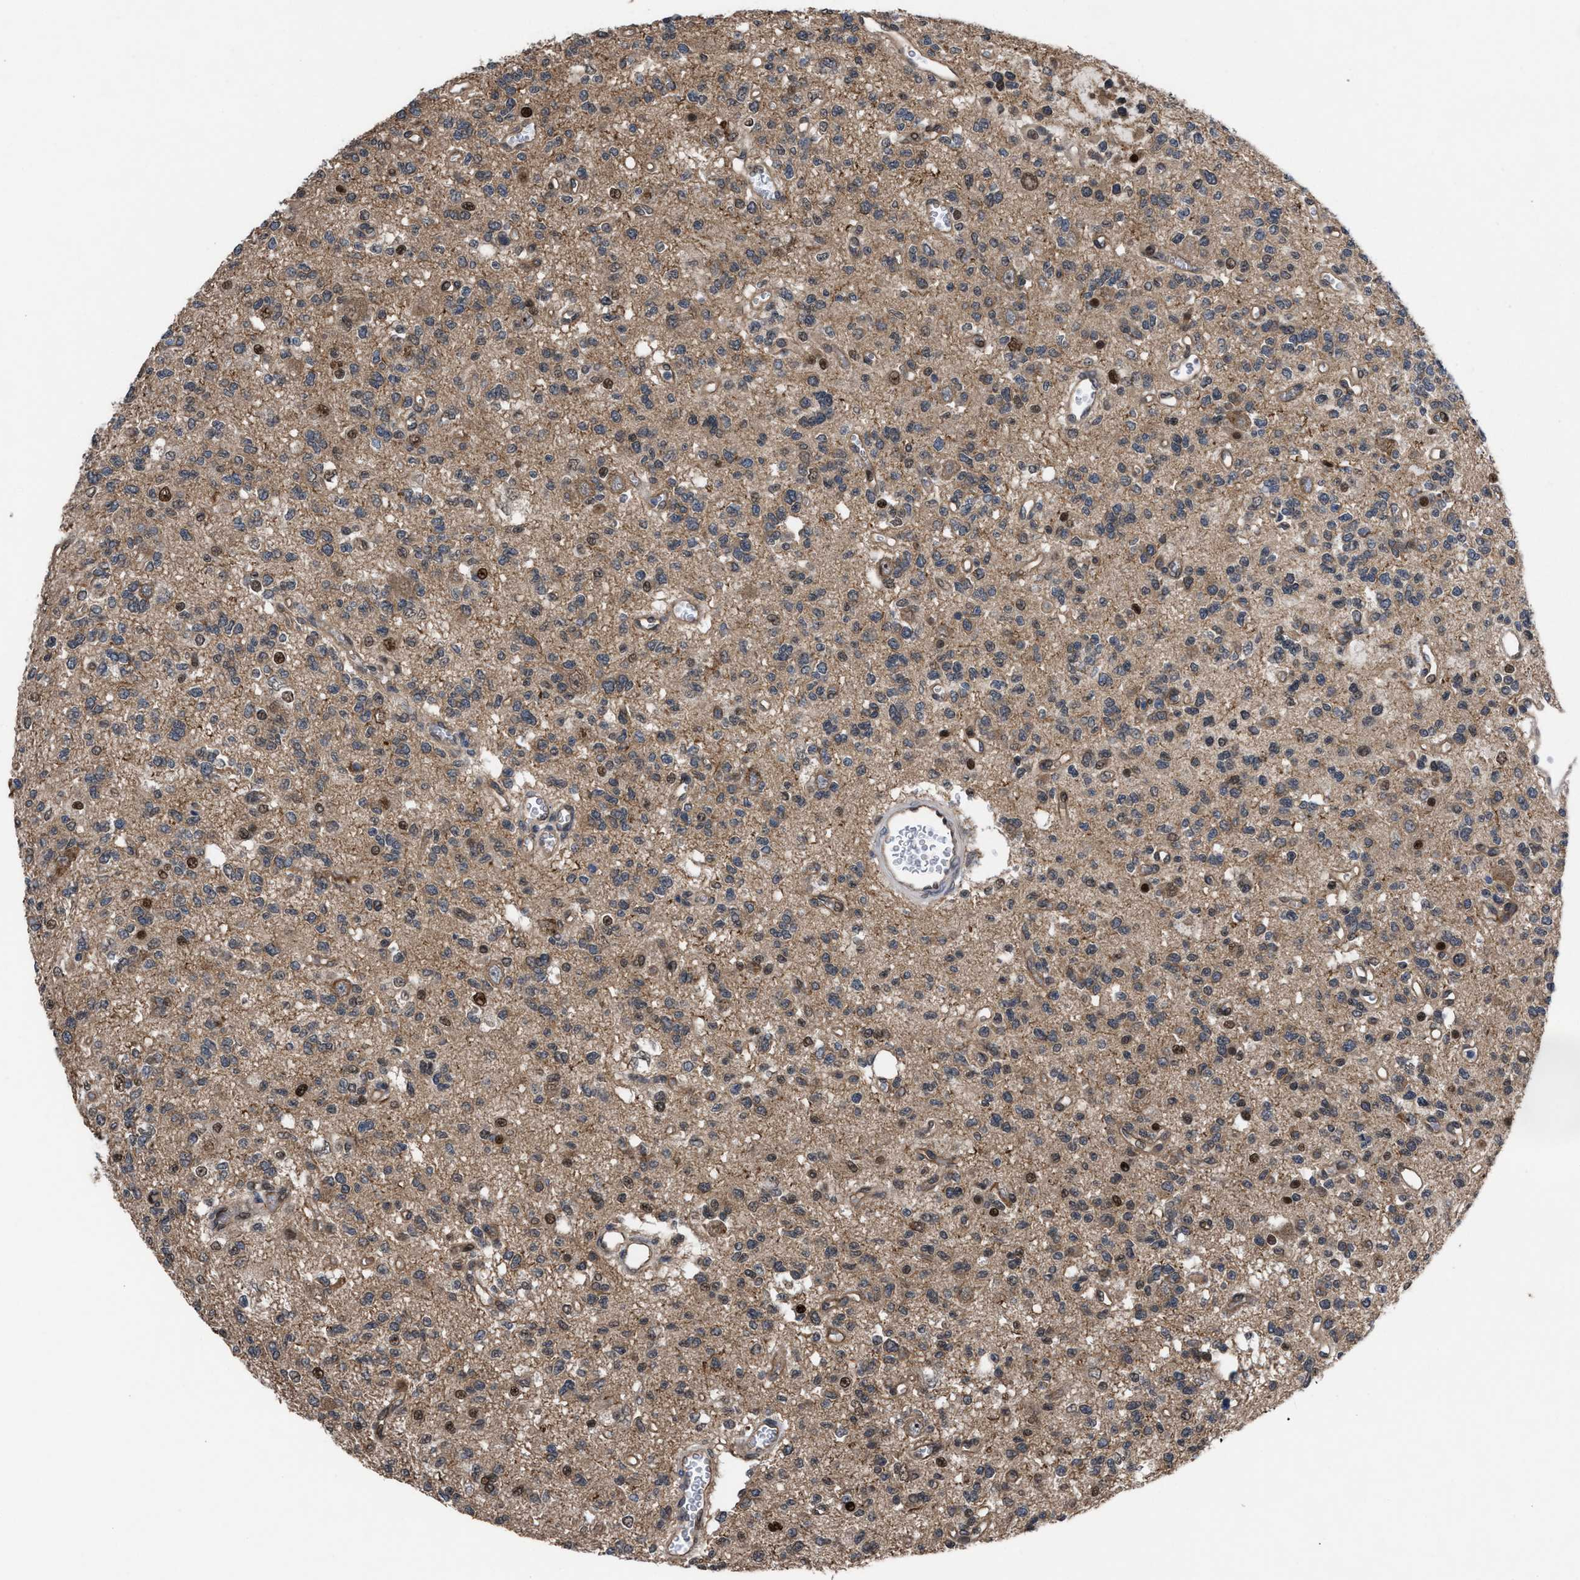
{"staining": {"intensity": "moderate", "quantity": "<25%", "location": "cytoplasmic/membranous,nuclear"}, "tissue": "glioma", "cell_type": "Tumor cells", "image_type": "cancer", "snomed": [{"axis": "morphology", "description": "Glioma, malignant, Low grade"}, {"axis": "topography", "description": "Brain"}], "caption": "This is a histology image of immunohistochemistry (IHC) staining of malignant low-grade glioma, which shows moderate staining in the cytoplasmic/membranous and nuclear of tumor cells.", "gene": "TP53BP2", "patient": {"sex": "male", "age": 38}}